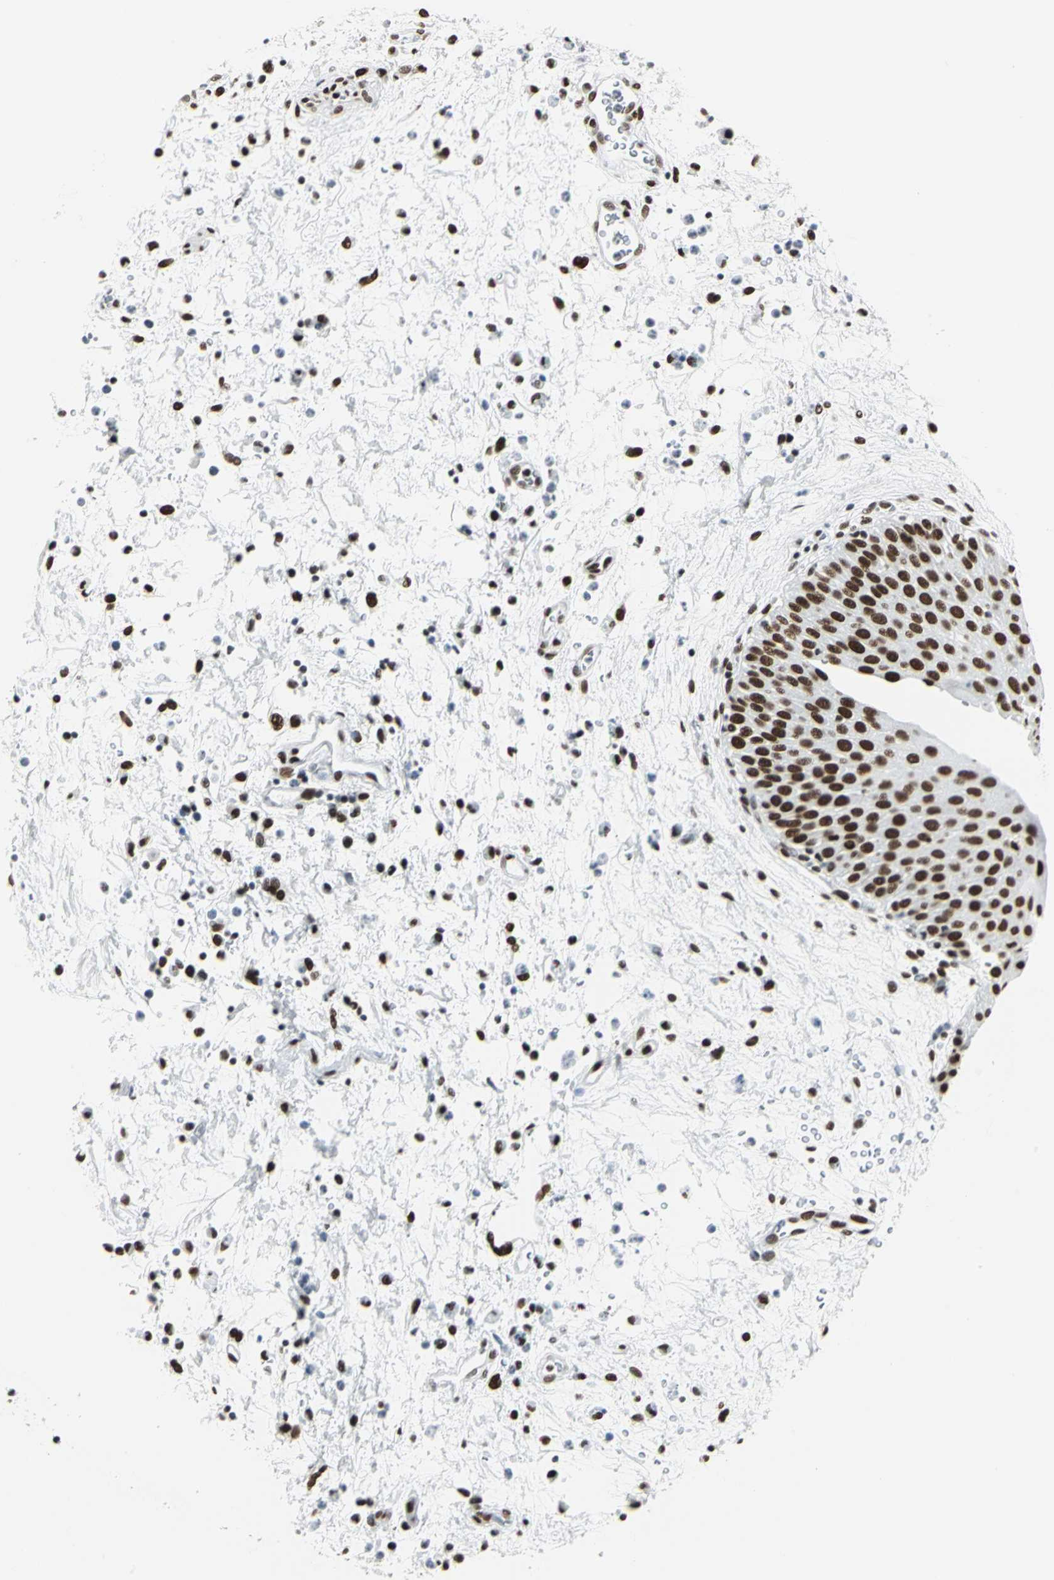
{"staining": {"intensity": "strong", "quantity": ">75%", "location": "nuclear"}, "tissue": "urinary bladder", "cell_type": "Urothelial cells", "image_type": "normal", "snomed": [{"axis": "morphology", "description": "Normal tissue, NOS"}, {"axis": "morphology", "description": "Dysplasia, NOS"}, {"axis": "topography", "description": "Urinary bladder"}], "caption": "About >75% of urothelial cells in benign urinary bladder reveal strong nuclear protein staining as visualized by brown immunohistochemical staining.", "gene": "HDAC2", "patient": {"sex": "male", "age": 35}}